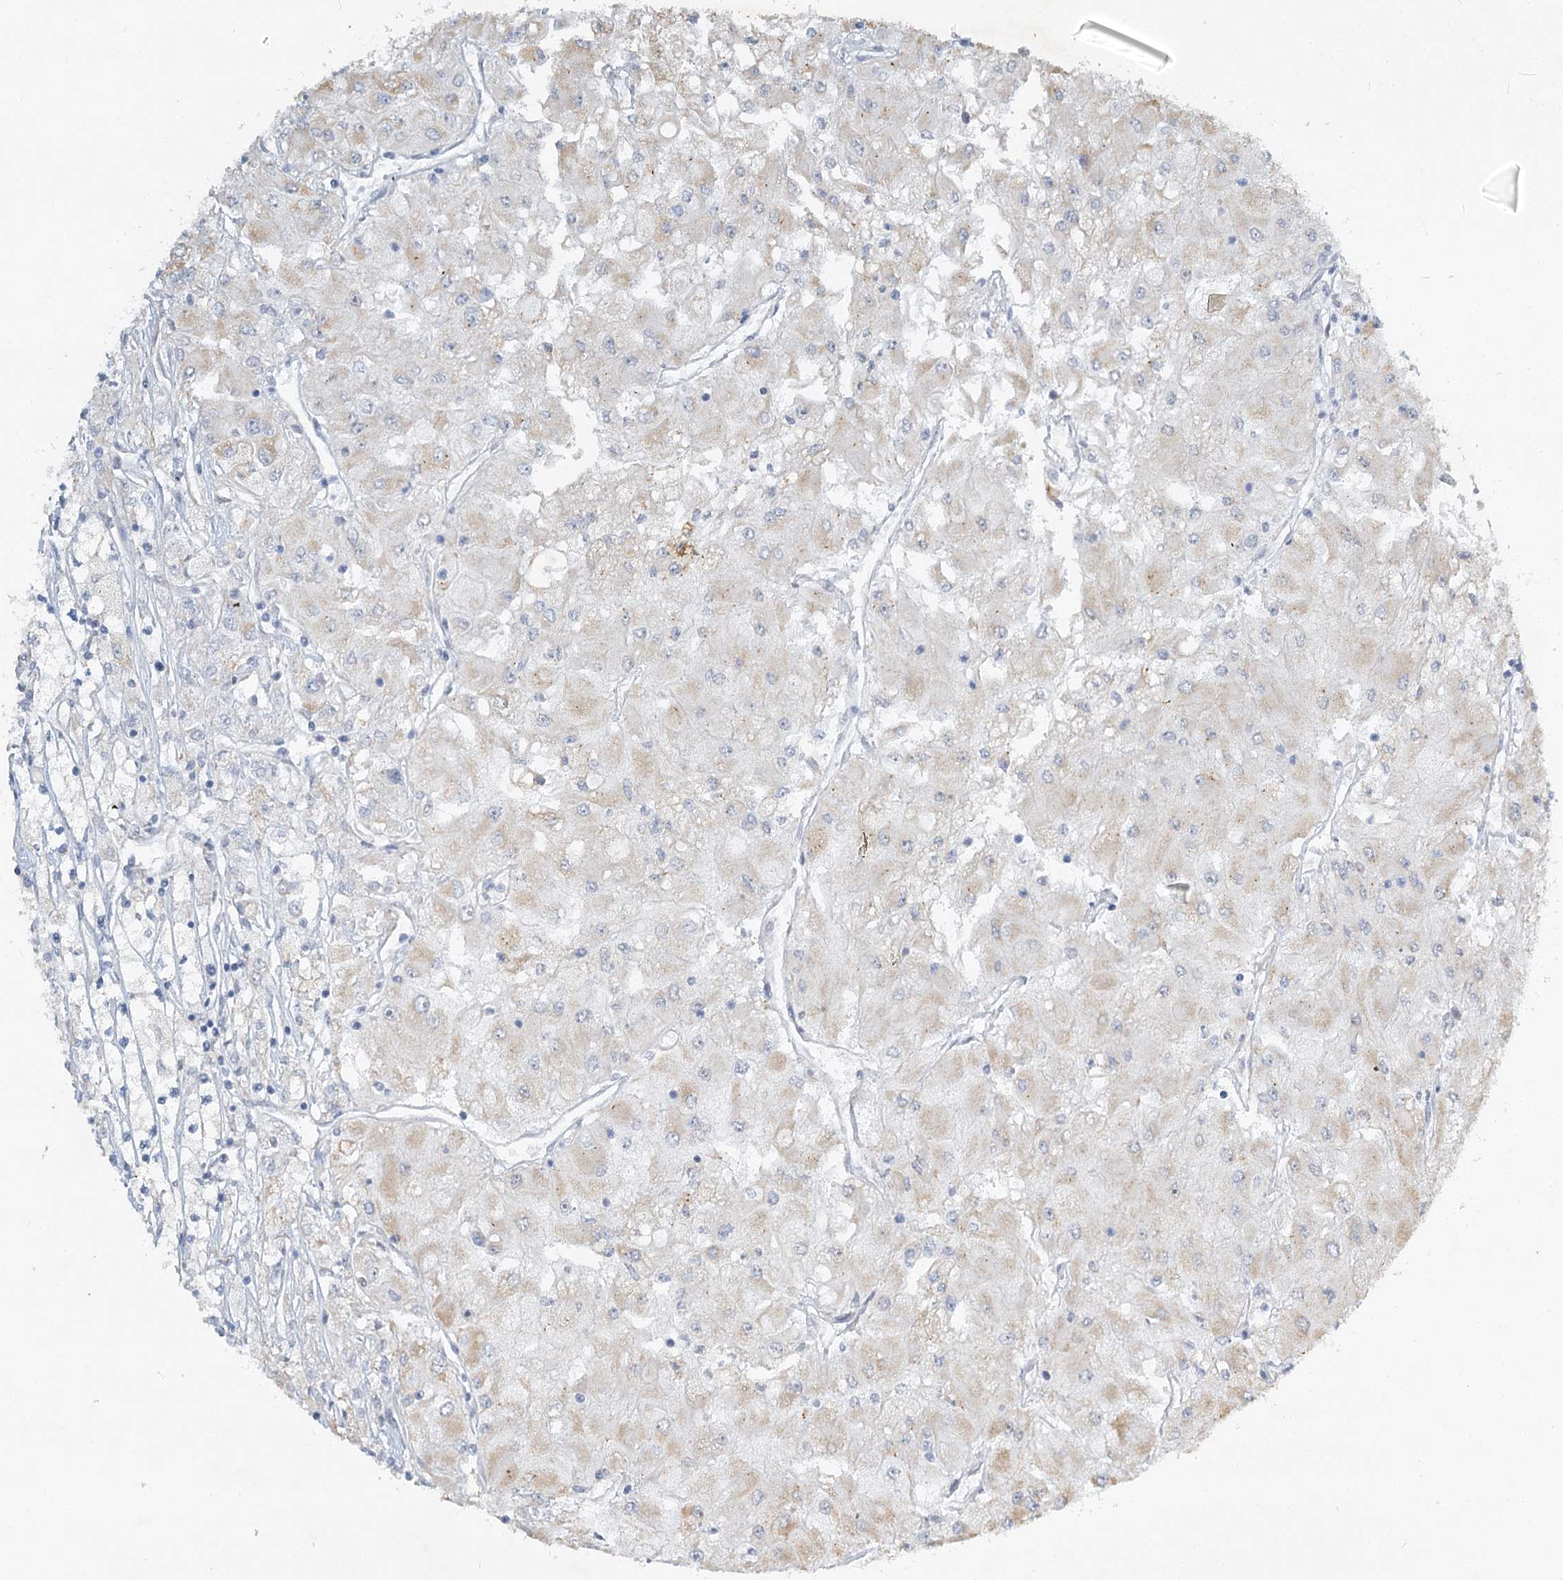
{"staining": {"intensity": "weak", "quantity": "25%-75%", "location": "cytoplasmic/membranous"}, "tissue": "renal cancer", "cell_type": "Tumor cells", "image_type": "cancer", "snomed": [{"axis": "morphology", "description": "Adenocarcinoma, NOS"}, {"axis": "topography", "description": "Kidney"}], "caption": "An image showing weak cytoplasmic/membranous staining in about 25%-75% of tumor cells in adenocarcinoma (renal), as visualized by brown immunohistochemical staining.", "gene": "ABITRAM", "patient": {"sex": "male", "age": 80}}